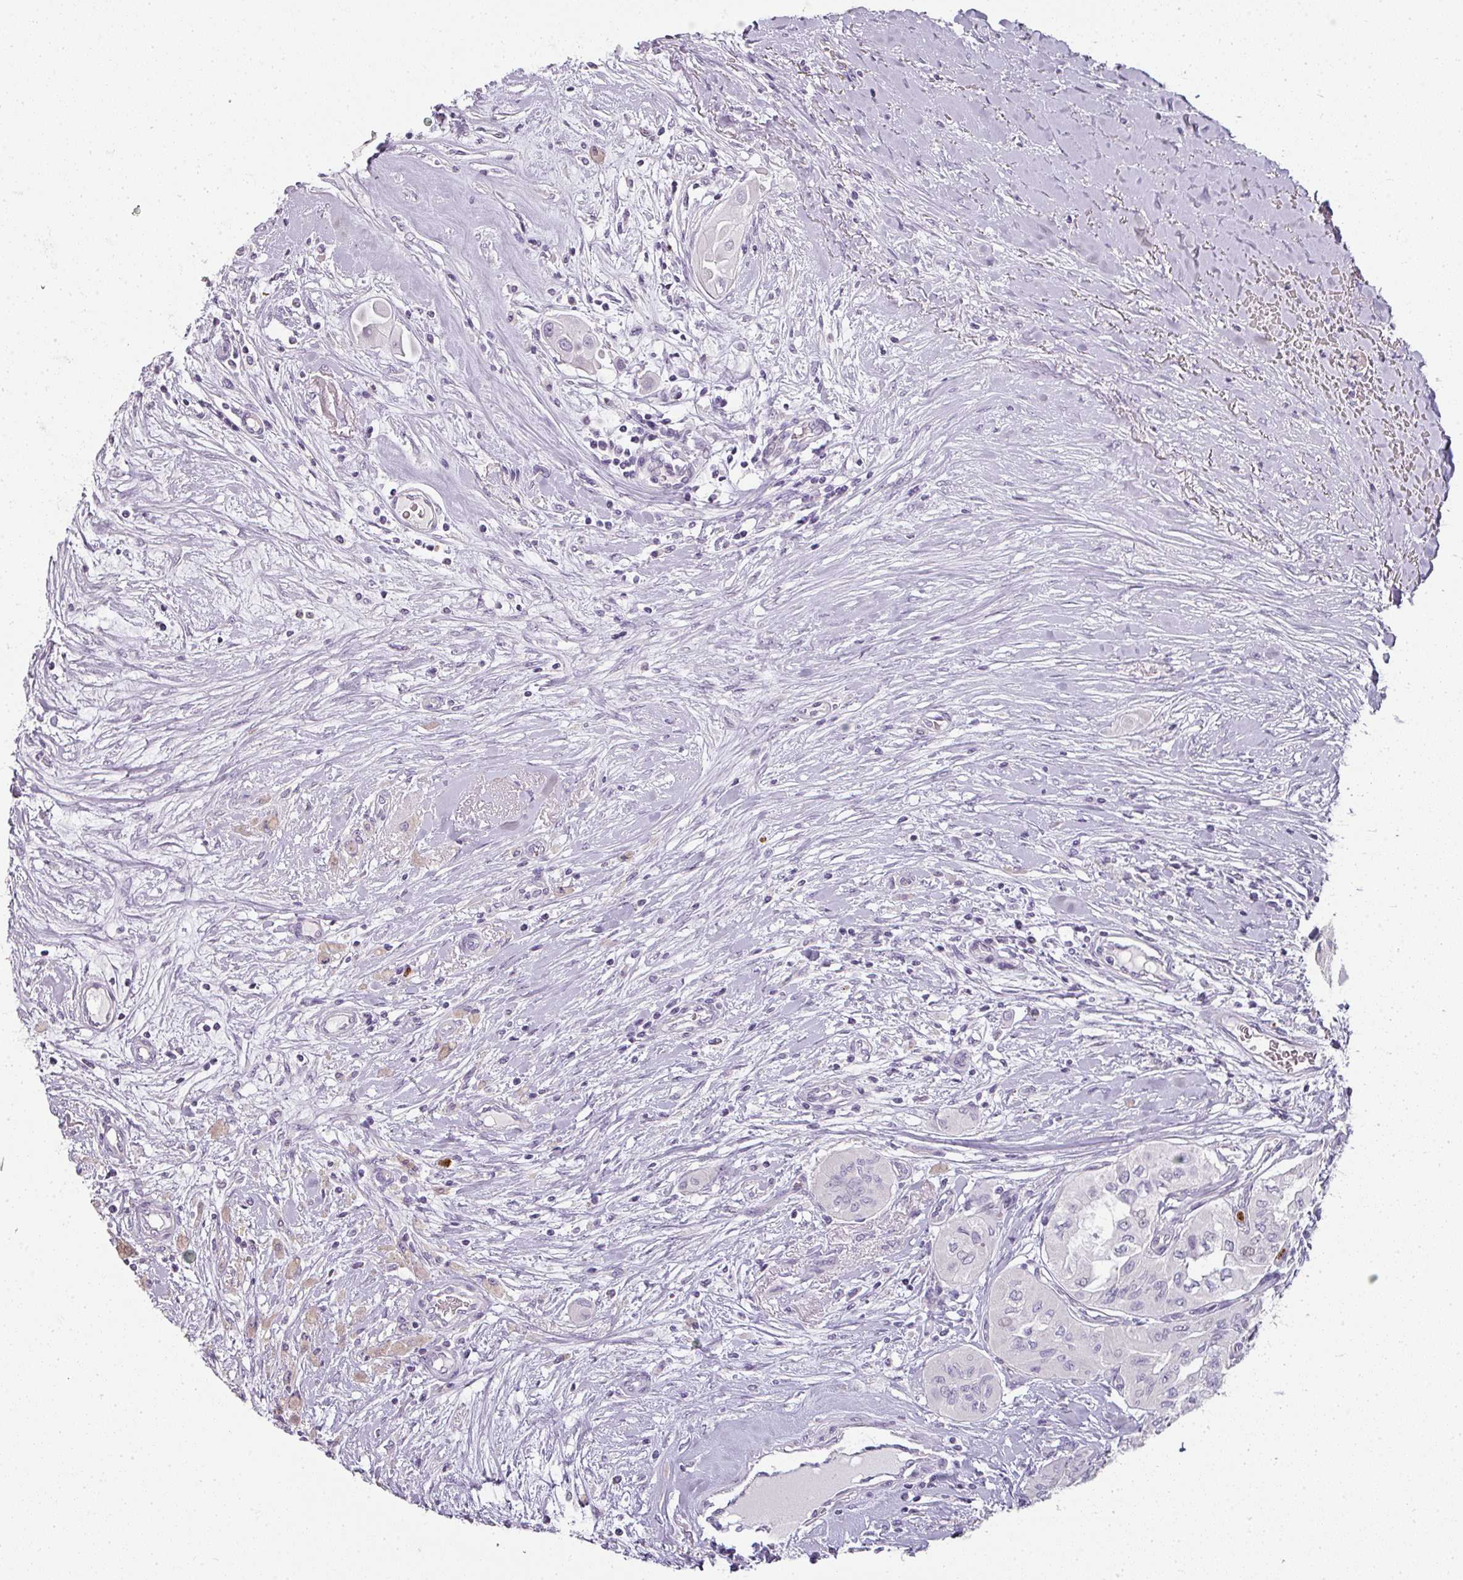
{"staining": {"intensity": "negative", "quantity": "none", "location": "none"}, "tissue": "thyroid cancer", "cell_type": "Tumor cells", "image_type": "cancer", "snomed": [{"axis": "morphology", "description": "Papillary adenocarcinoma, NOS"}, {"axis": "topography", "description": "Thyroid gland"}], "caption": "A micrograph of thyroid cancer (papillary adenocarcinoma) stained for a protein displays no brown staining in tumor cells.", "gene": "CAMP", "patient": {"sex": "female", "age": 59}}